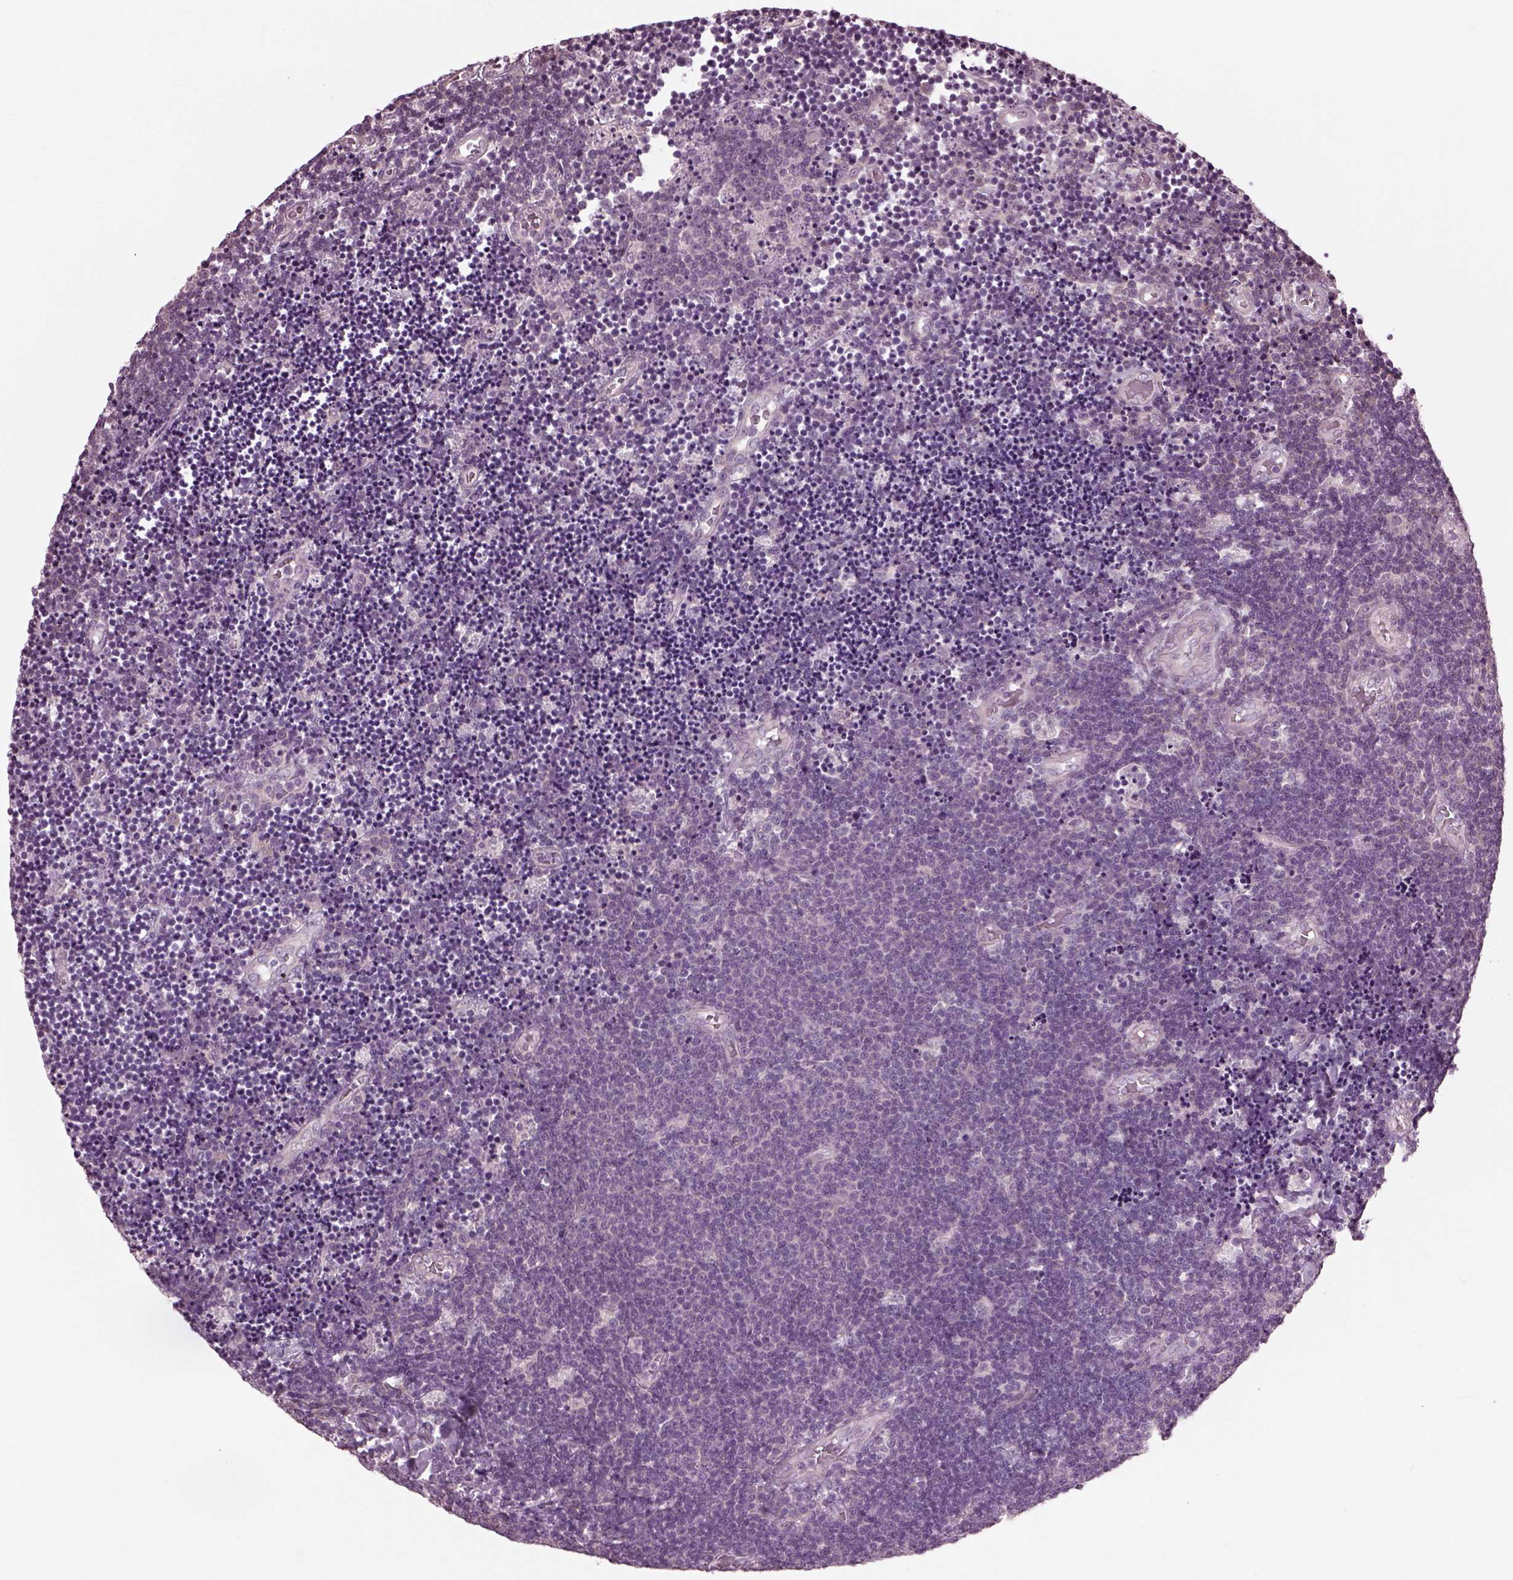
{"staining": {"intensity": "negative", "quantity": "none", "location": "none"}, "tissue": "lymphoma", "cell_type": "Tumor cells", "image_type": "cancer", "snomed": [{"axis": "morphology", "description": "Malignant lymphoma, non-Hodgkin's type, Low grade"}, {"axis": "topography", "description": "Brain"}], "caption": "This is an IHC photomicrograph of lymphoma. There is no expression in tumor cells.", "gene": "CABP5", "patient": {"sex": "female", "age": 66}}